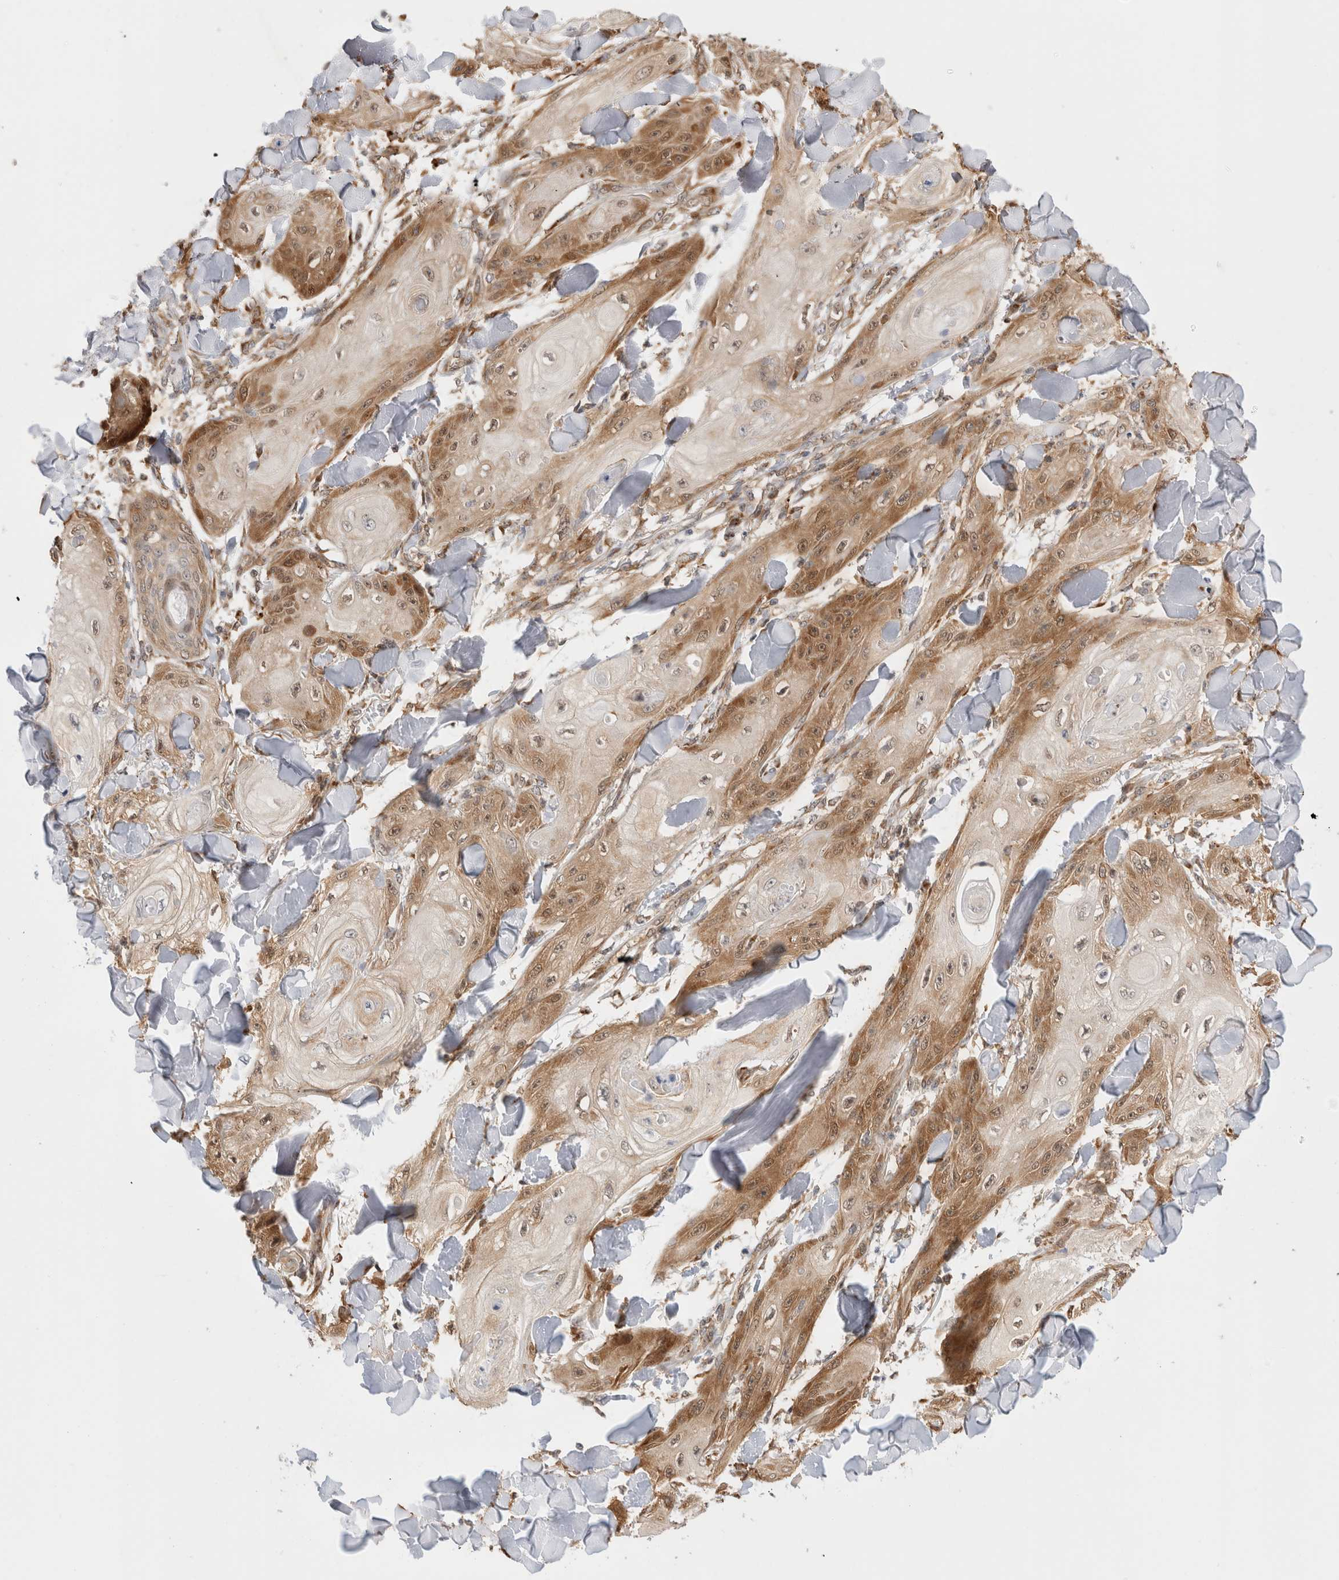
{"staining": {"intensity": "moderate", "quantity": "25%-75%", "location": "cytoplasmic/membranous,nuclear"}, "tissue": "skin cancer", "cell_type": "Tumor cells", "image_type": "cancer", "snomed": [{"axis": "morphology", "description": "Squamous cell carcinoma, NOS"}, {"axis": "topography", "description": "Skin"}], "caption": "IHC photomicrograph of neoplastic tissue: human skin cancer (squamous cell carcinoma) stained using IHC demonstrates medium levels of moderate protein expression localized specifically in the cytoplasmic/membranous and nuclear of tumor cells, appearing as a cytoplasmic/membranous and nuclear brown color.", "gene": "ACTL9", "patient": {"sex": "male", "age": 74}}